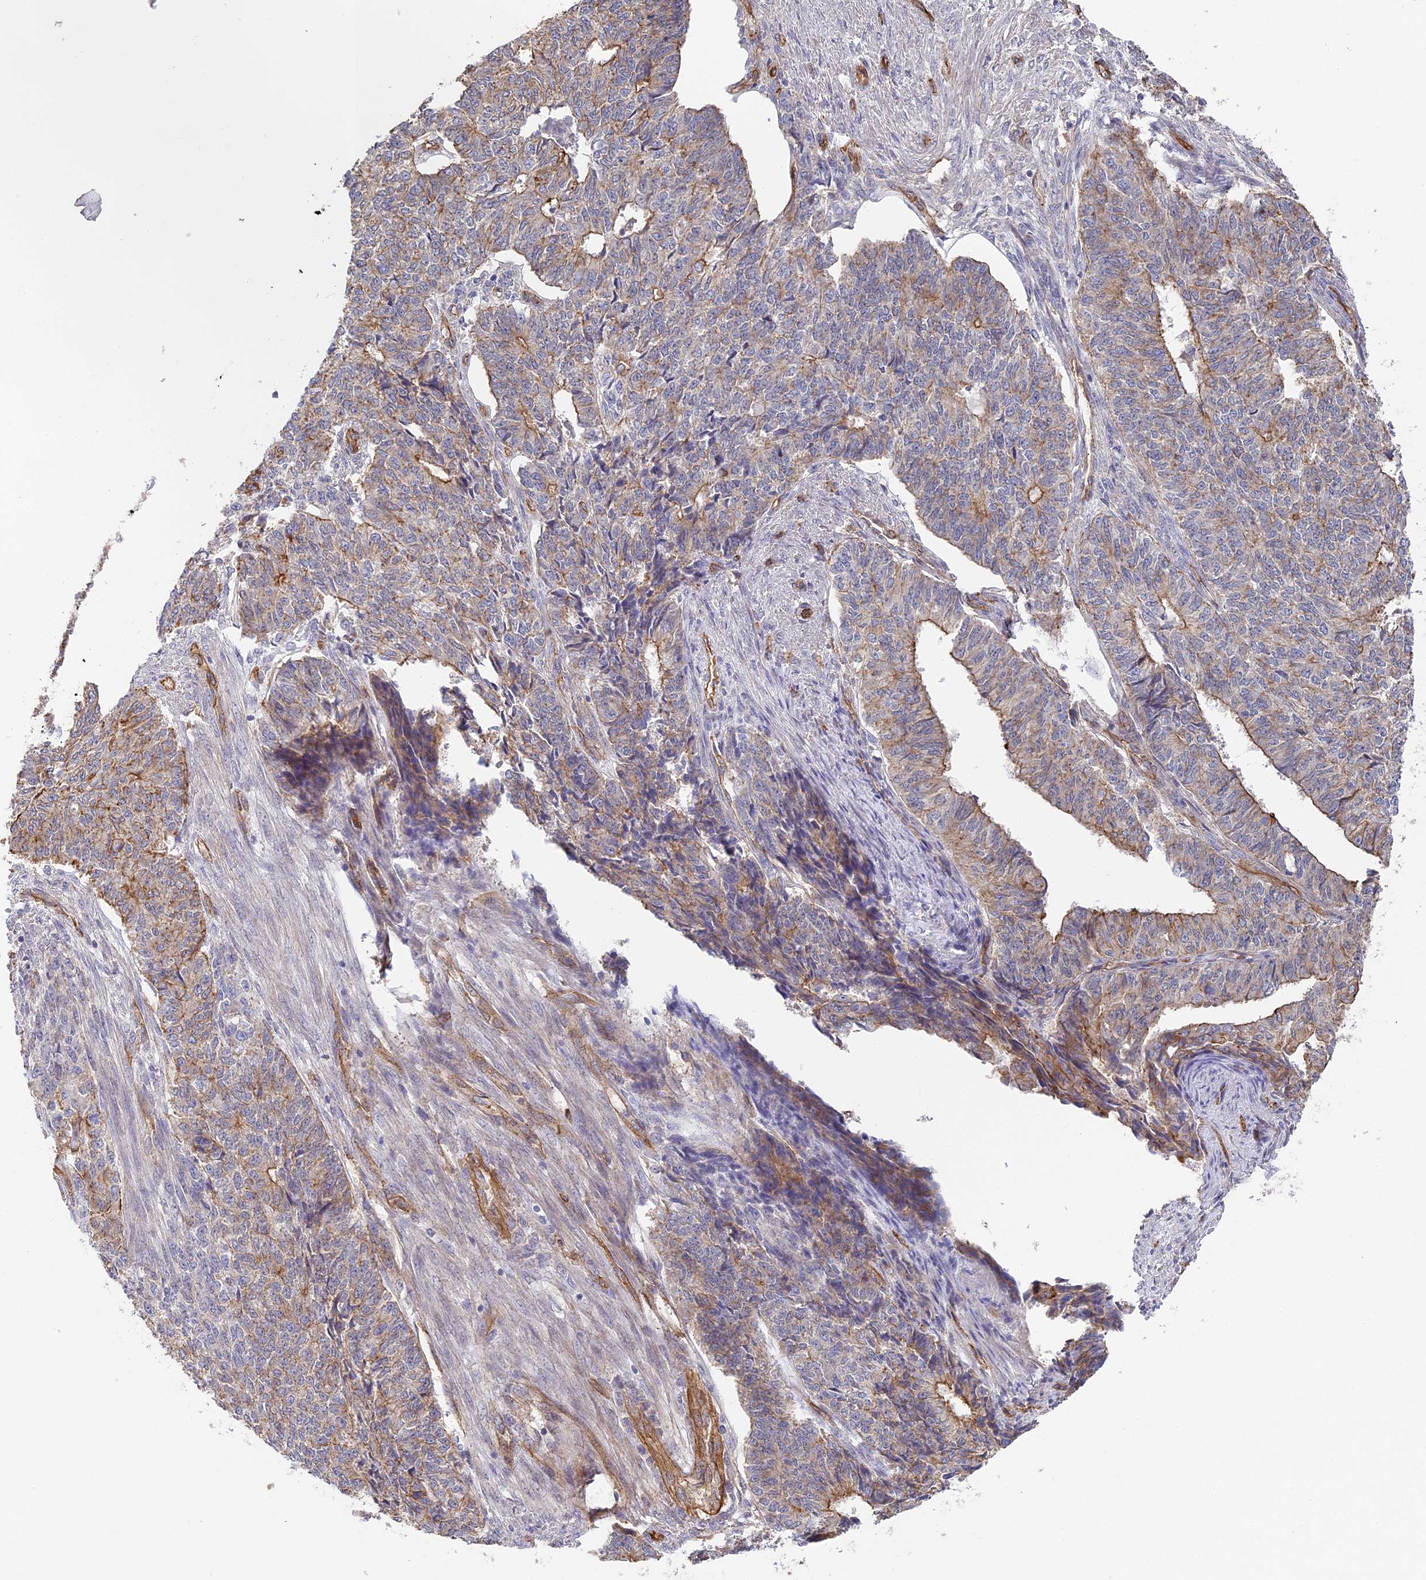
{"staining": {"intensity": "moderate", "quantity": "<25%", "location": "cytoplasmic/membranous"}, "tissue": "endometrial cancer", "cell_type": "Tumor cells", "image_type": "cancer", "snomed": [{"axis": "morphology", "description": "Adenocarcinoma, NOS"}, {"axis": "topography", "description": "Endometrium"}], "caption": "This image demonstrates immunohistochemistry staining of human endometrial cancer (adenocarcinoma), with low moderate cytoplasmic/membranous staining in about <25% of tumor cells.", "gene": "CCDC30", "patient": {"sex": "female", "age": 32}}